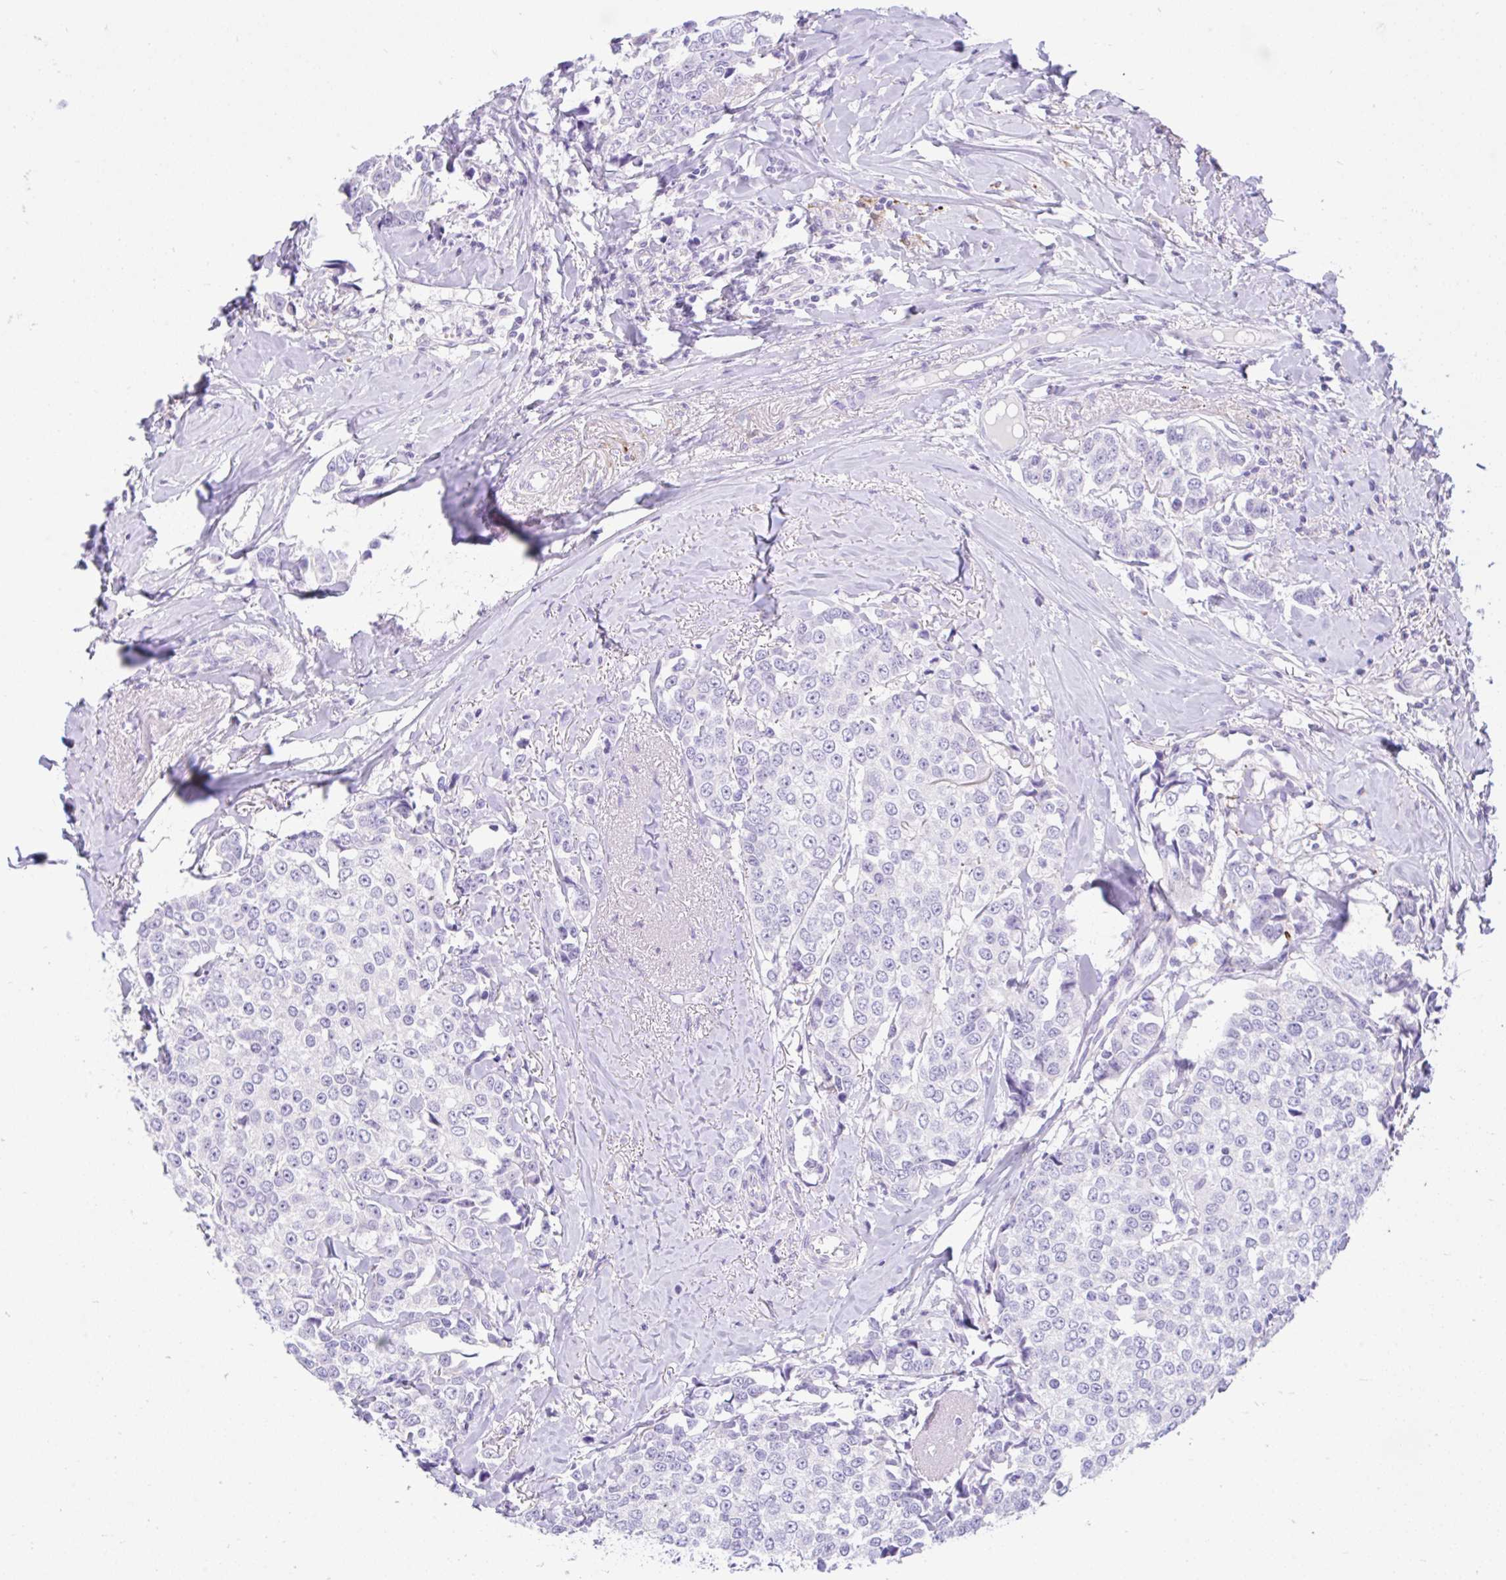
{"staining": {"intensity": "negative", "quantity": "none", "location": "none"}, "tissue": "breast cancer", "cell_type": "Tumor cells", "image_type": "cancer", "snomed": [{"axis": "morphology", "description": "Duct carcinoma"}, {"axis": "topography", "description": "Breast"}], "caption": "Tumor cells show no significant positivity in breast infiltrating ductal carcinoma.", "gene": "ZNF101", "patient": {"sex": "female", "age": 80}}